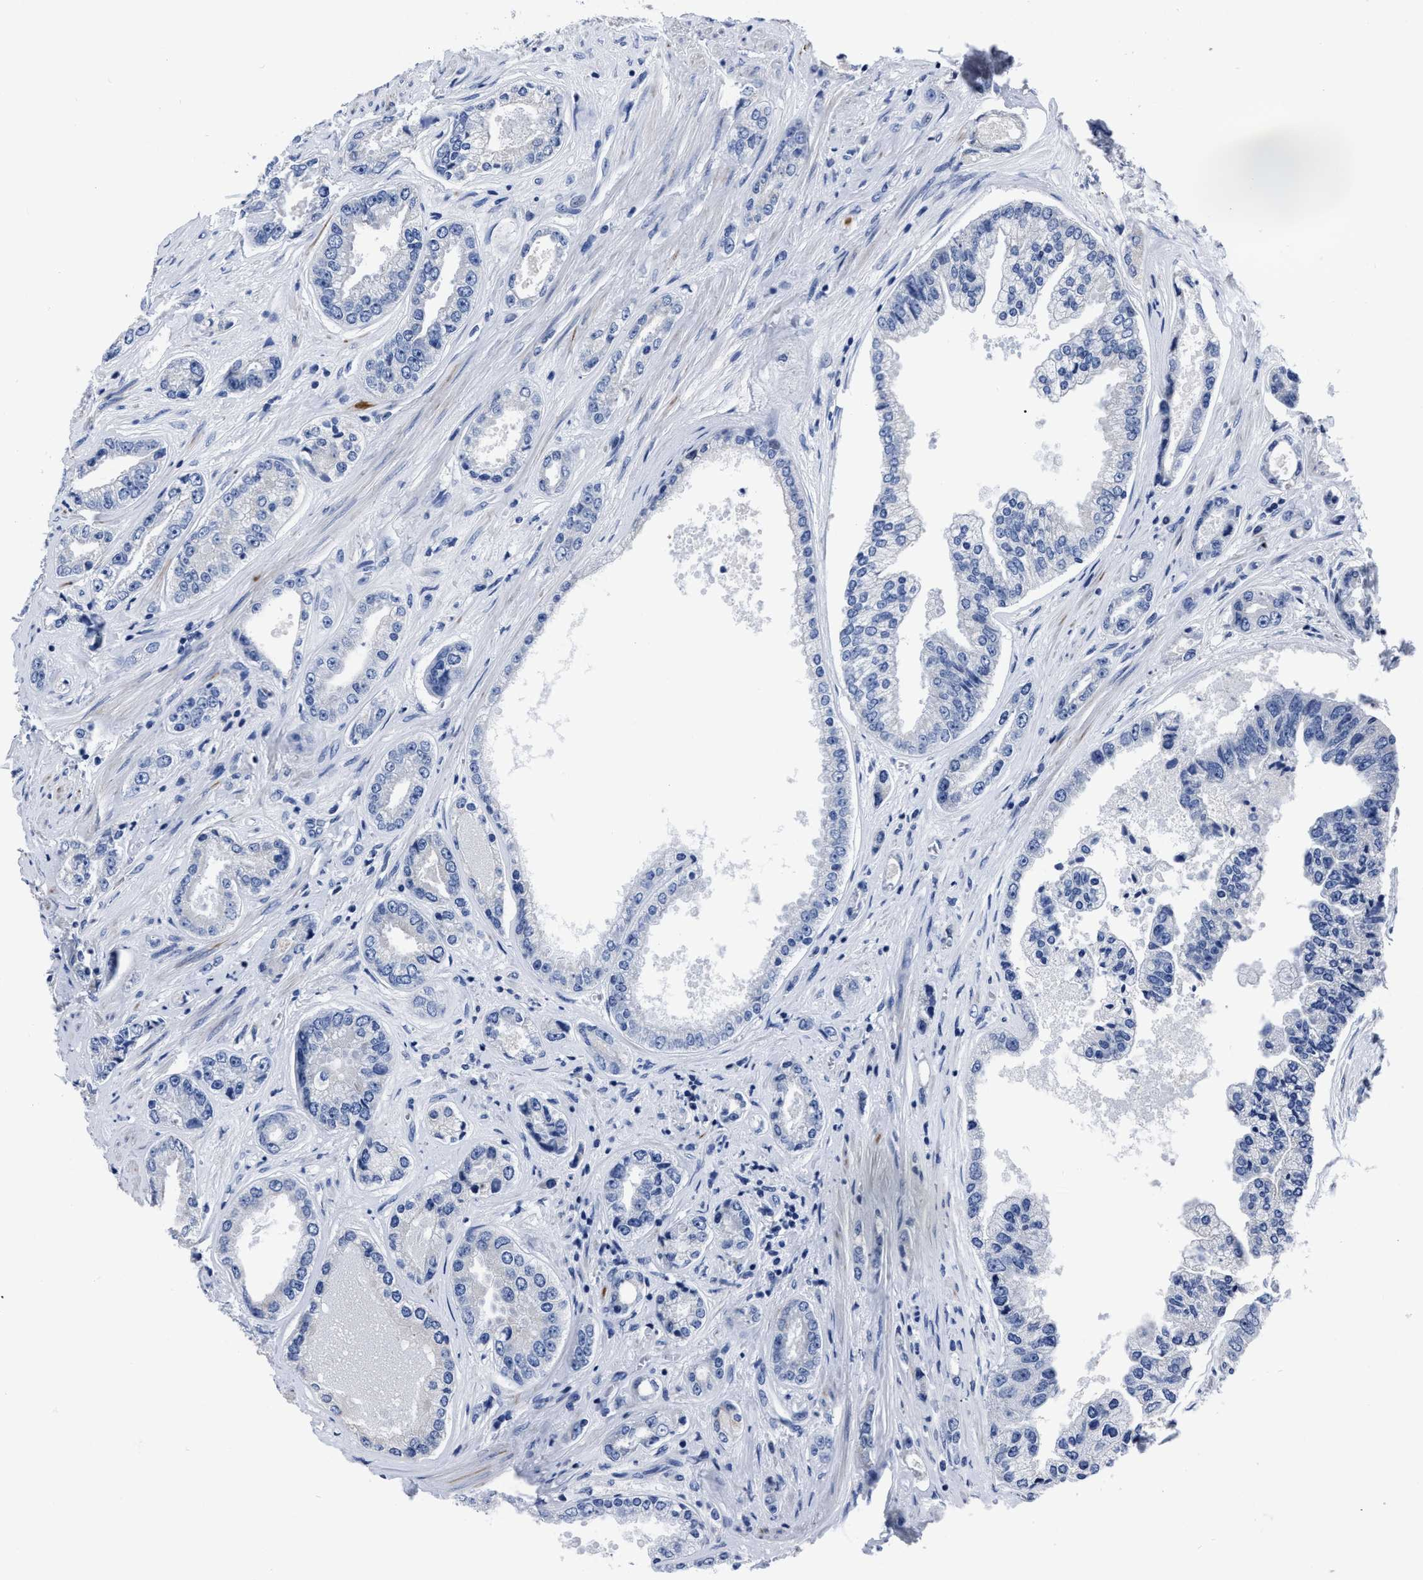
{"staining": {"intensity": "negative", "quantity": "none", "location": "none"}, "tissue": "prostate cancer", "cell_type": "Tumor cells", "image_type": "cancer", "snomed": [{"axis": "morphology", "description": "Adenocarcinoma, High grade"}, {"axis": "topography", "description": "Prostate"}], "caption": "Prostate cancer (high-grade adenocarcinoma) stained for a protein using immunohistochemistry (IHC) reveals no expression tumor cells.", "gene": "MOV10L1", "patient": {"sex": "male", "age": 61}}